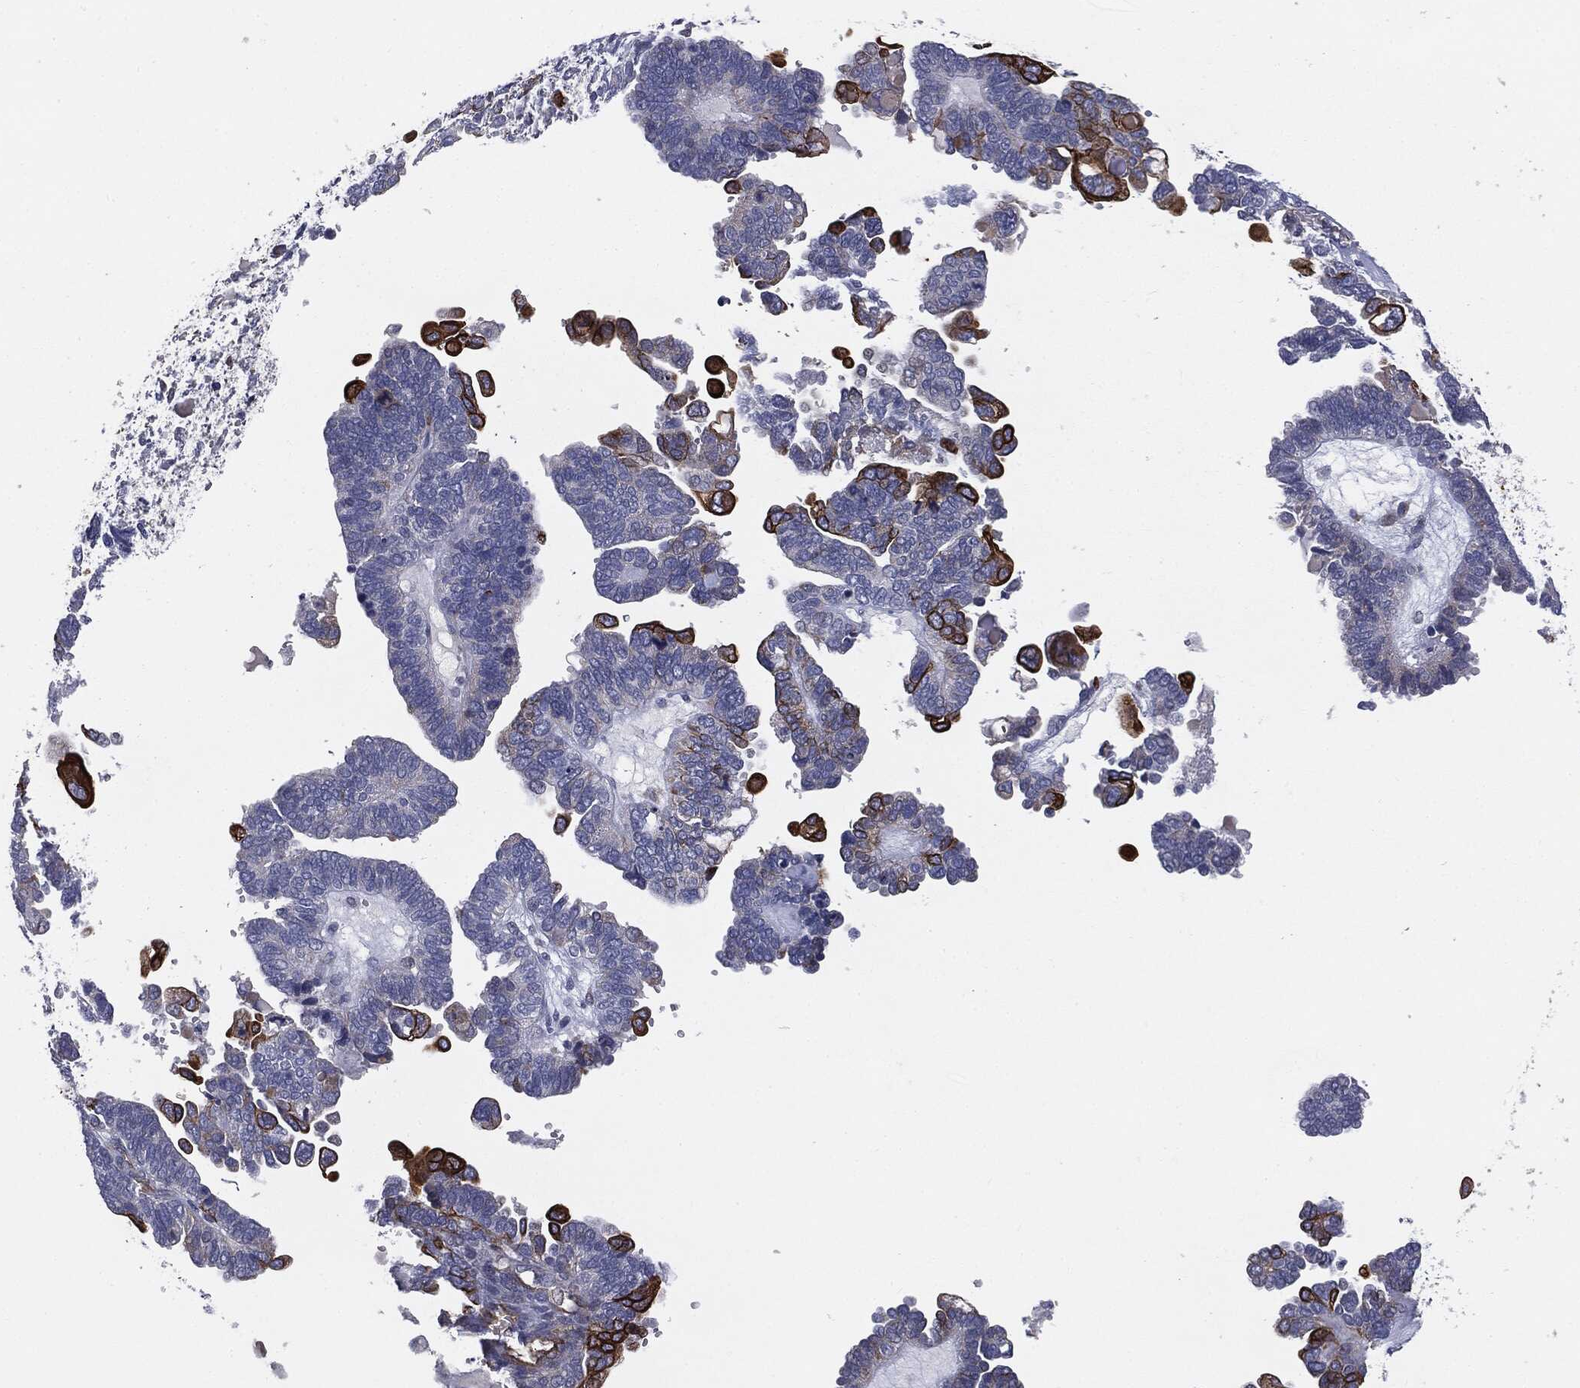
{"staining": {"intensity": "negative", "quantity": "none", "location": "none"}, "tissue": "ovarian cancer", "cell_type": "Tumor cells", "image_type": "cancer", "snomed": [{"axis": "morphology", "description": "Cystadenocarcinoma, serous, NOS"}, {"axis": "topography", "description": "Ovary"}], "caption": "DAB (3,3'-diaminobenzidine) immunohistochemical staining of ovarian serous cystadenocarcinoma displays no significant expression in tumor cells. The staining is performed using DAB (3,3'-diaminobenzidine) brown chromogen with nuclei counter-stained in using hematoxylin.", "gene": "KRT5", "patient": {"sex": "female", "age": 51}}